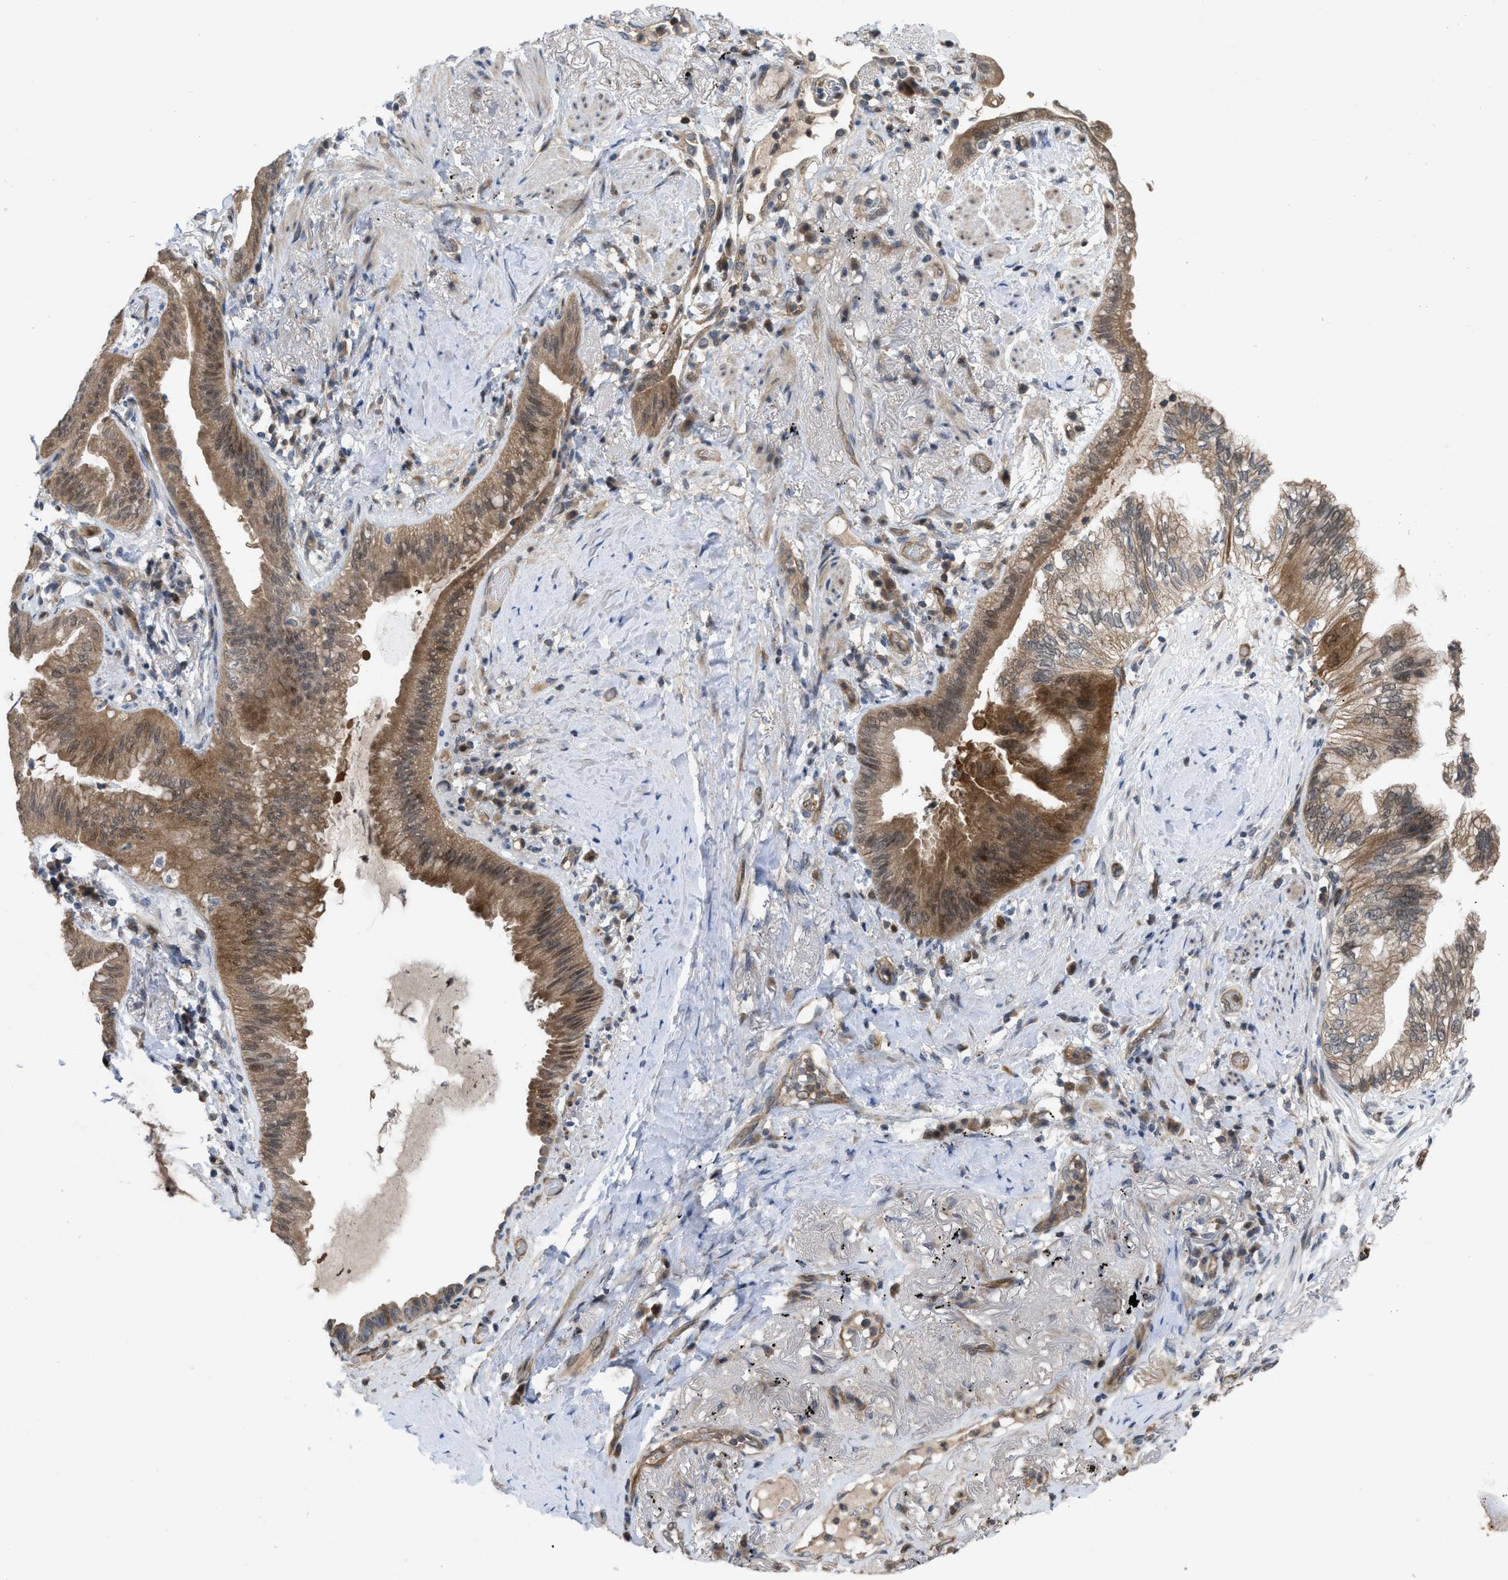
{"staining": {"intensity": "moderate", "quantity": ">75%", "location": "cytoplasmic/membranous"}, "tissue": "lung cancer", "cell_type": "Tumor cells", "image_type": "cancer", "snomed": [{"axis": "morphology", "description": "Normal tissue, NOS"}, {"axis": "morphology", "description": "Adenocarcinoma, NOS"}, {"axis": "topography", "description": "Bronchus"}, {"axis": "topography", "description": "Lung"}], "caption": "A photomicrograph of adenocarcinoma (lung) stained for a protein exhibits moderate cytoplasmic/membranous brown staining in tumor cells.", "gene": "LDAF1", "patient": {"sex": "female", "age": 70}}